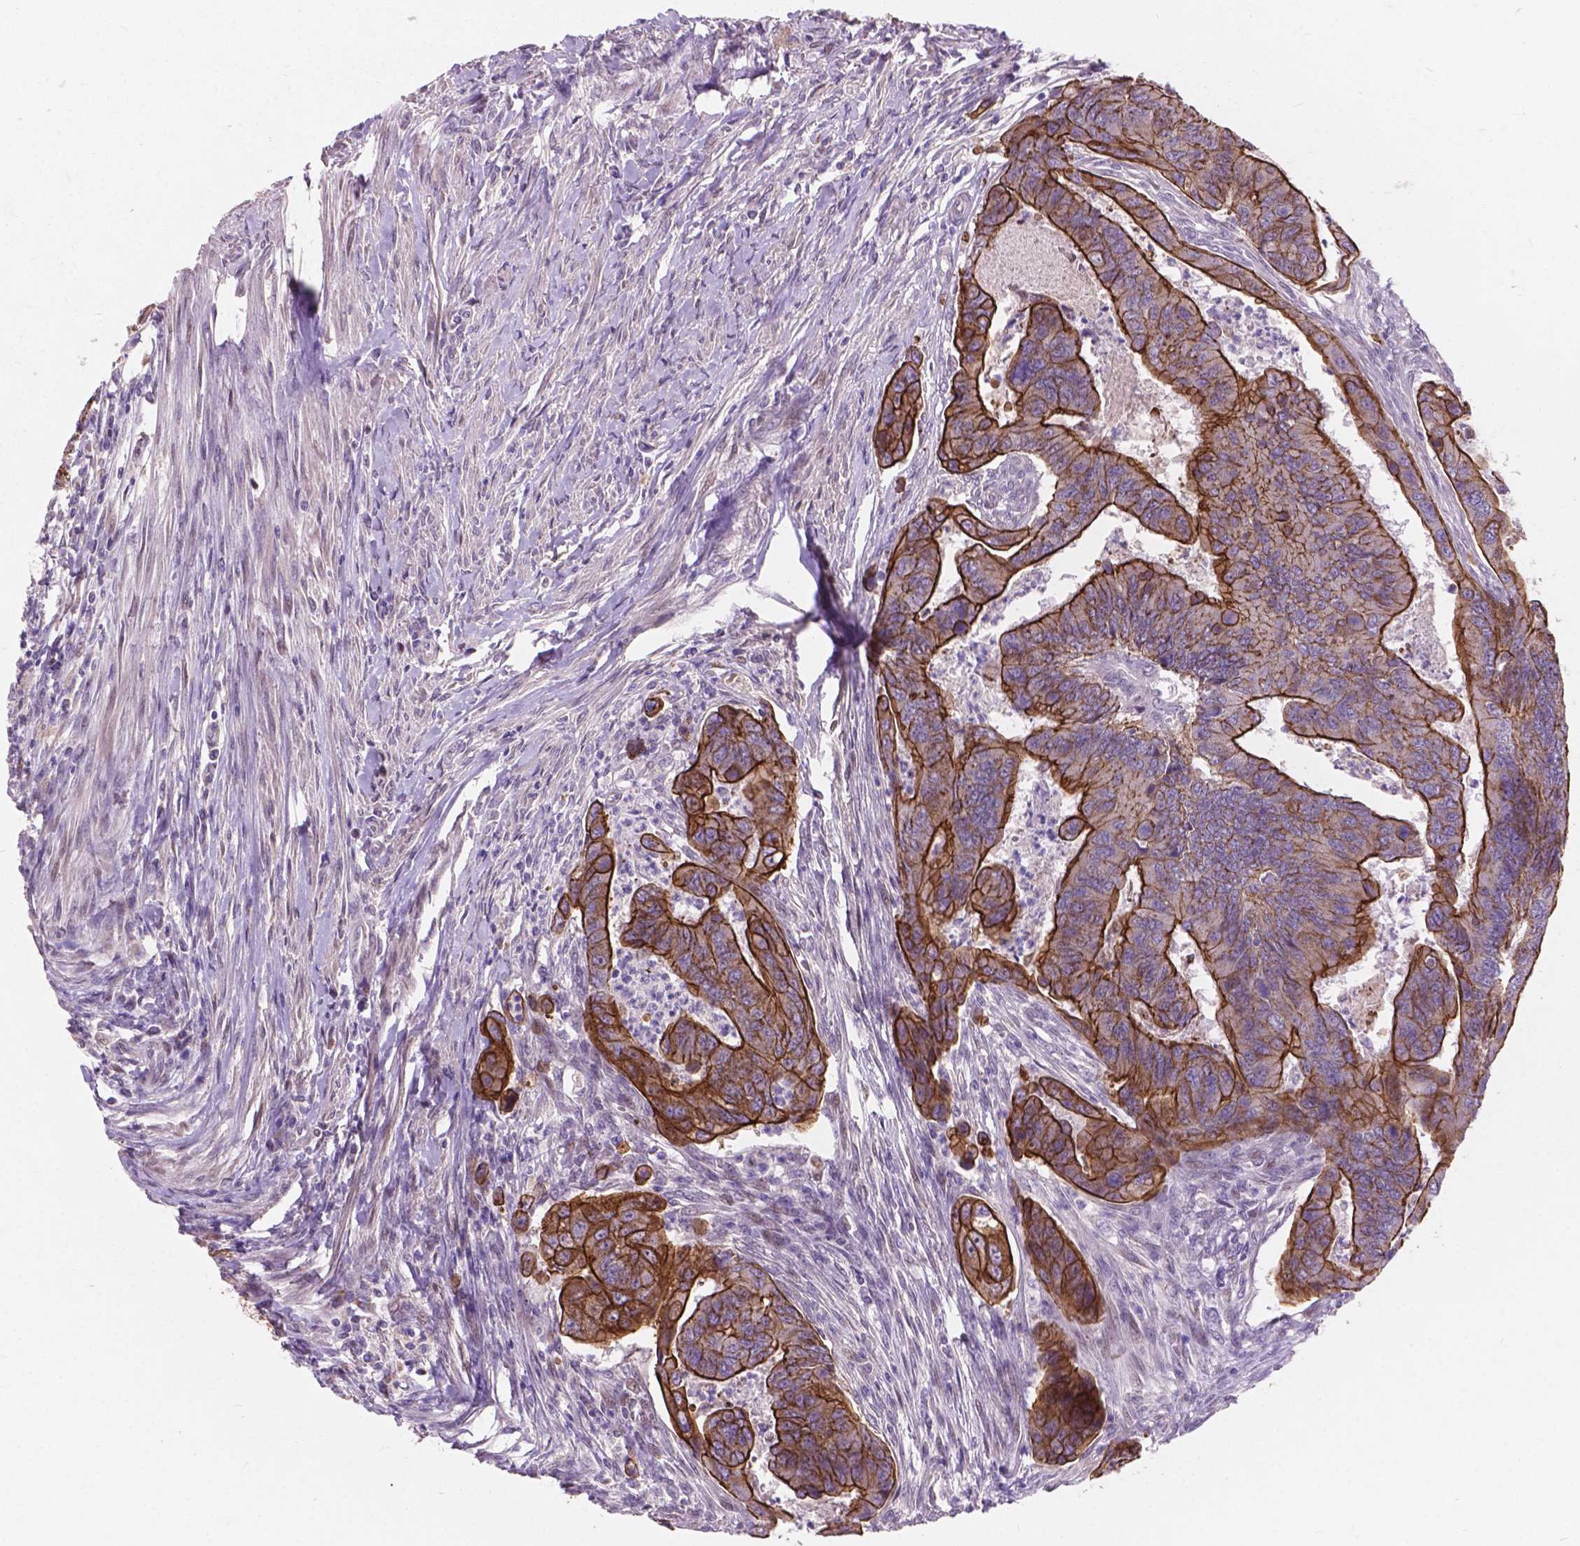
{"staining": {"intensity": "strong", "quantity": "25%-75%", "location": "cytoplasmic/membranous"}, "tissue": "colorectal cancer", "cell_type": "Tumor cells", "image_type": "cancer", "snomed": [{"axis": "morphology", "description": "Adenocarcinoma, NOS"}, {"axis": "topography", "description": "Colon"}], "caption": "Adenocarcinoma (colorectal) stained with immunohistochemistry (IHC) exhibits strong cytoplasmic/membranous positivity in approximately 25%-75% of tumor cells.", "gene": "MYH14", "patient": {"sex": "female", "age": 67}}